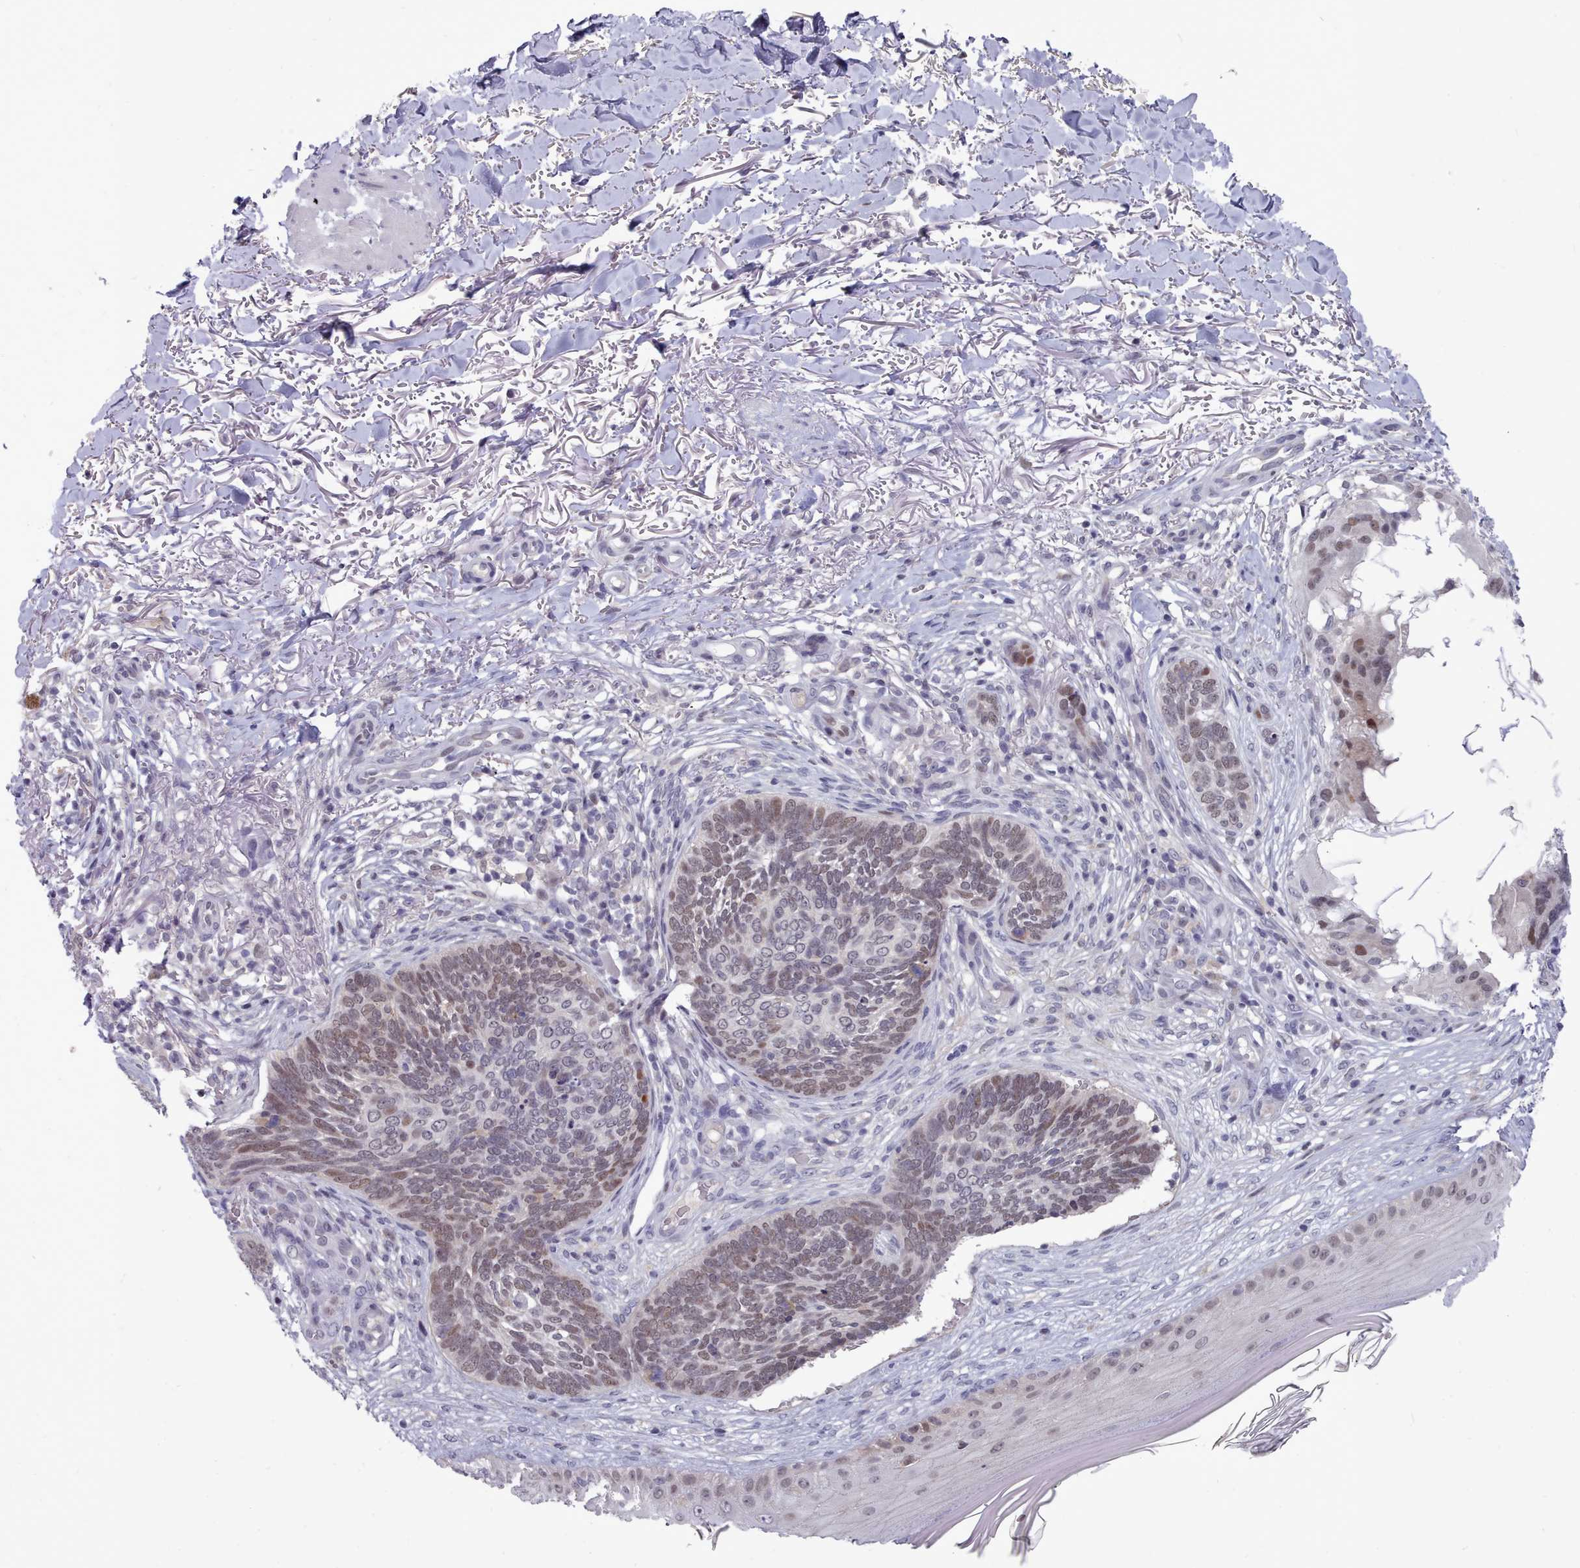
{"staining": {"intensity": "weak", "quantity": "25%-75%", "location": "nuclear"}, "tissue": "skin cancer", "cell_type": "Tumor cells", "image_type": "cancer", "snomed": [{"axis": "morphology", "description": "Normal tissue, NOS"}, {"axis": "morphology", "description": "Basal cell carcinoma"}, {"axis": "topography", "description": "Skin"}], "caption": "An immunohistochemistry (IHC) histopathology image of tumor tissue is shown. Protein staining in brown shows weak nuclear positivity in skin cancer within tumor cells.", "gene": "GINS1", "patient": {"sex": "female", "age": 67}}